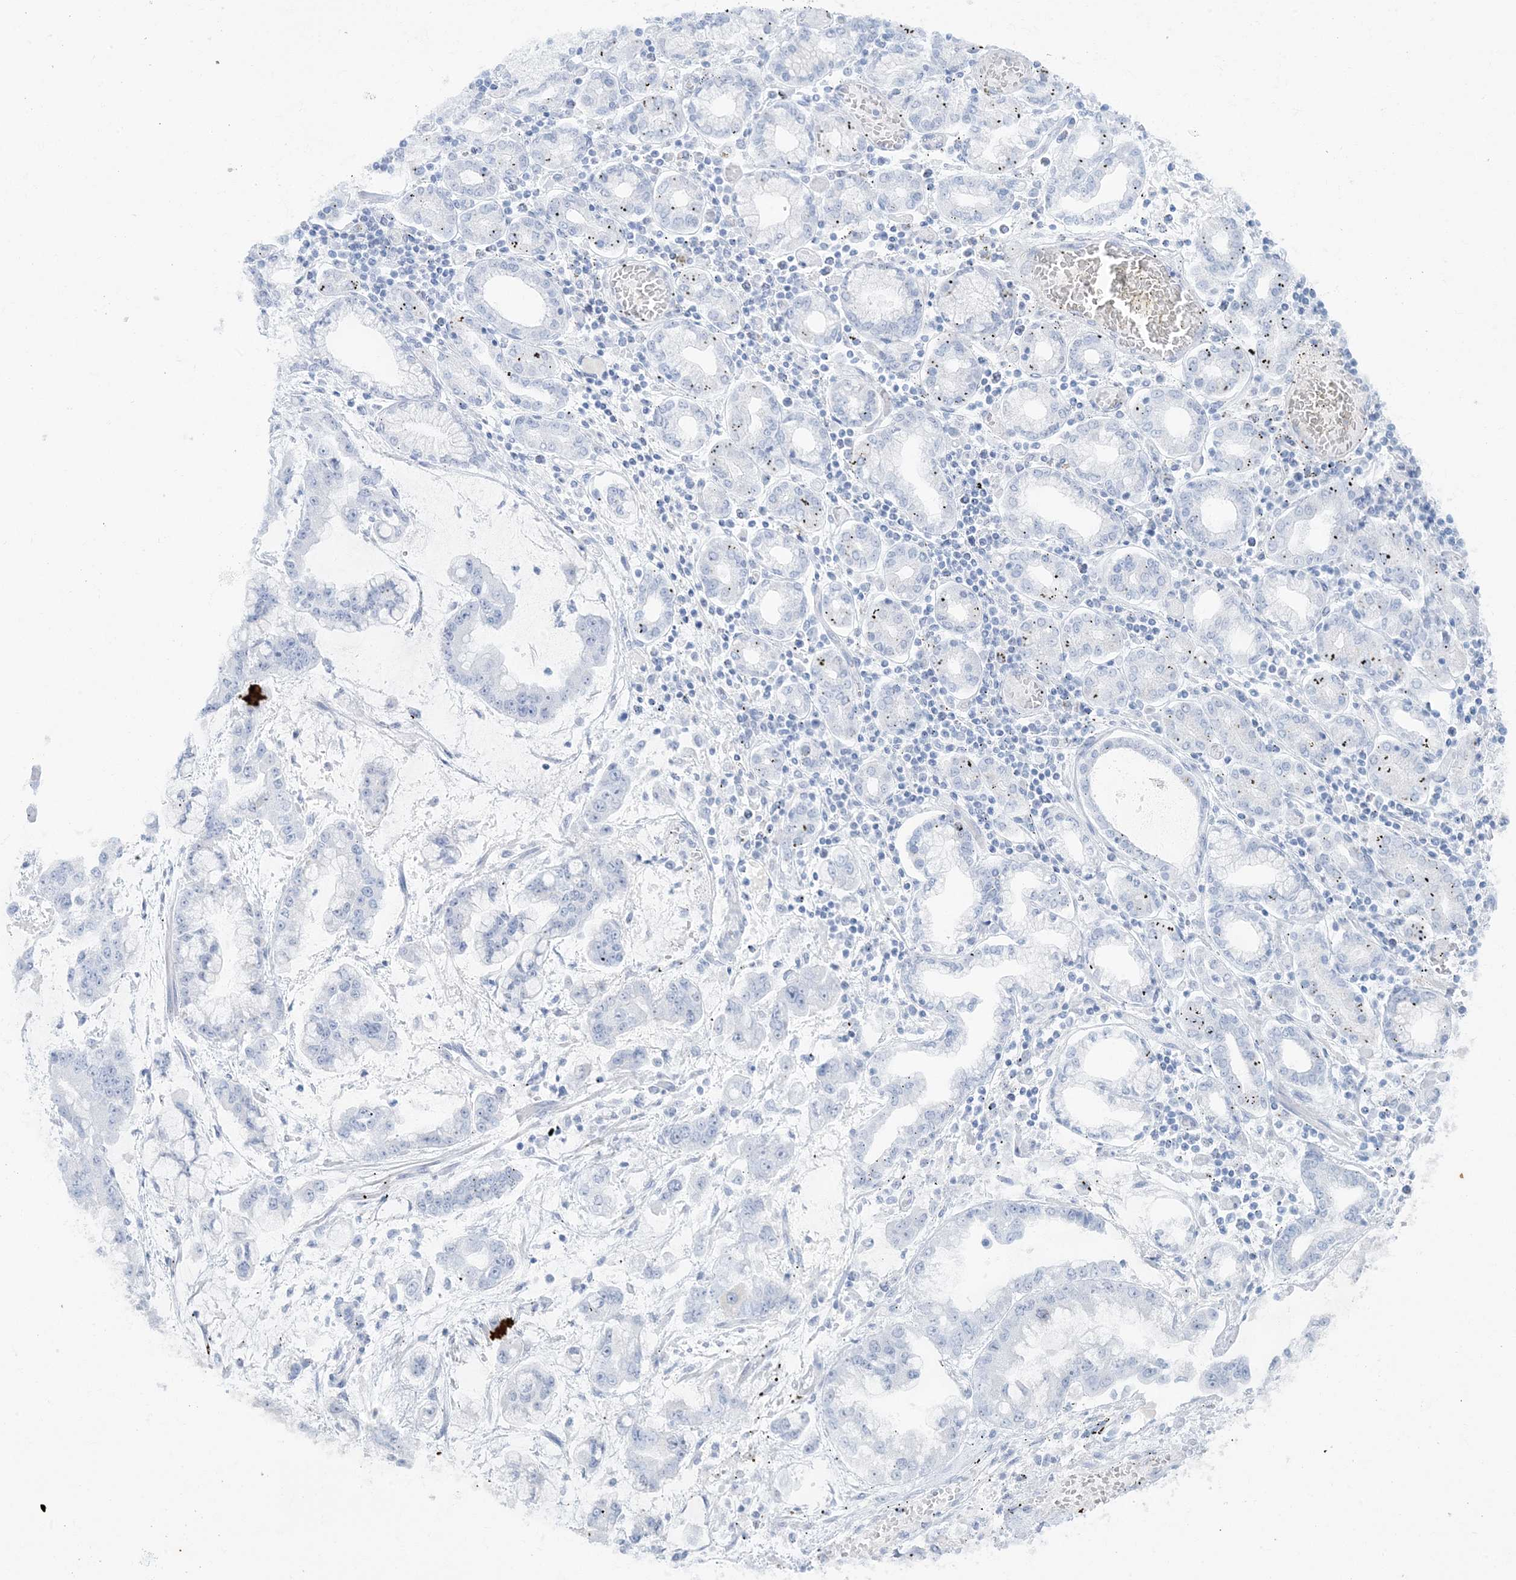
{"staining": {"intensity": "negative", "quantity": "none", "location": "none"}, "tissue": "stomach cancer", "cell_type": "Tumor cells", "image_type": "cancer", "snomed": [{"axis": "morphology", "description": "Normal tissue, NOS"}, {"axis": "morphology", "description": "Adenocarcinoma, NOS"}, {"axis": "topography", "description": "Stomach, upper"}, {"axis": "topography", "description": "Stomach"}], "caption": "Immunohistochemistry (IHC) photomicrograph of human stomach cancer stained for a protein (brown), which demonstrates no staining in tumor cells.", "gene": "AGXT", "patient": {"sex": "male", "age": 76}}